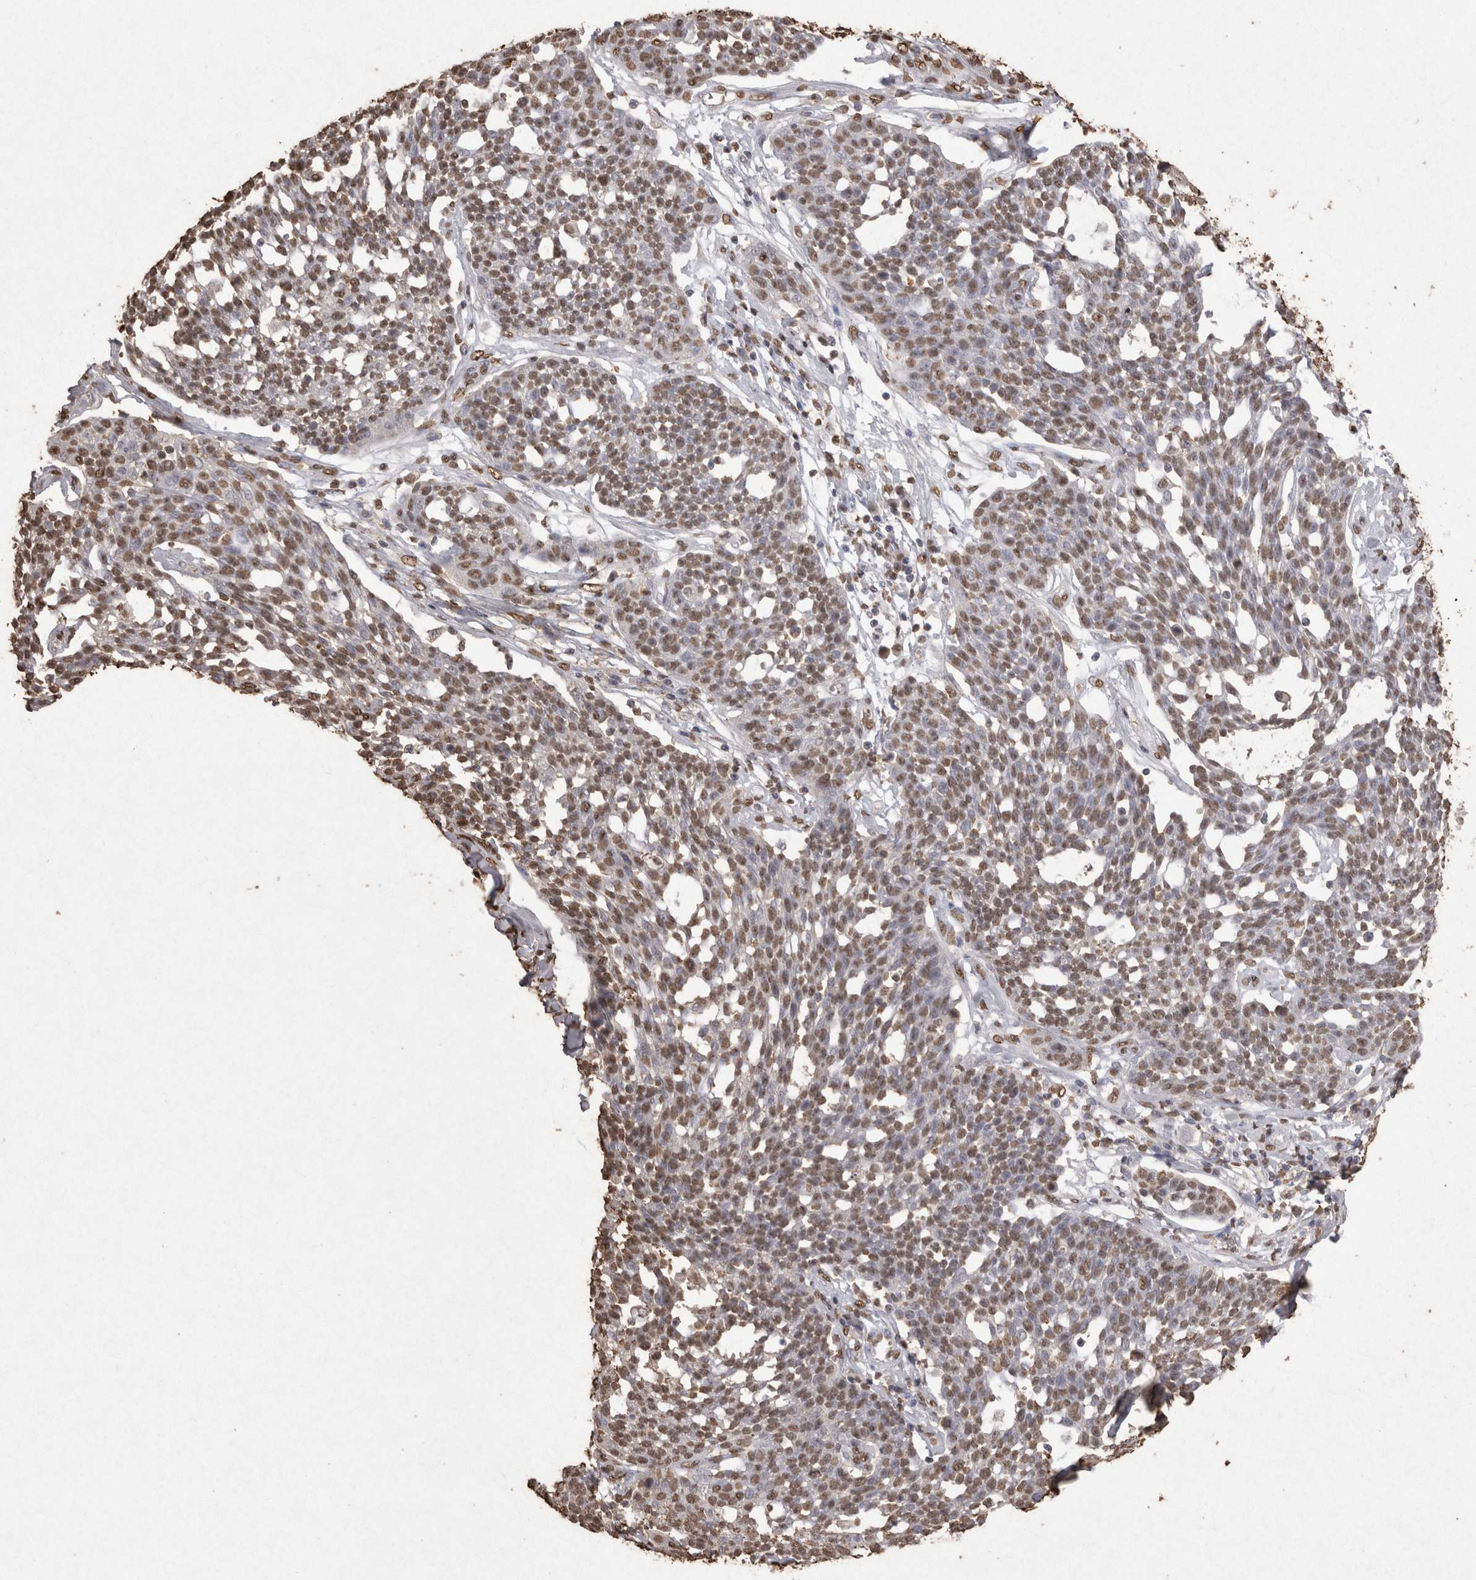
{"staining": {"intensity": "moderate", "quantity": ">75%", "location": "nuclear"}, "tissue": "cervical cancer", "cell_type": "Tumor cells", "image_type": "cancer", "snomed": [{"axis": "morphology", "description": "Squamous cell carcinoma, NOS"}, {"axis": "topography", "description": "Cervix"}], "caption": "Human cervical squamous cell carcinoma stained with a protein marker reveals moderate staining in tumor cells.", "gene": "POU5F1", "patient": {"sex": "female", "age": 34}}